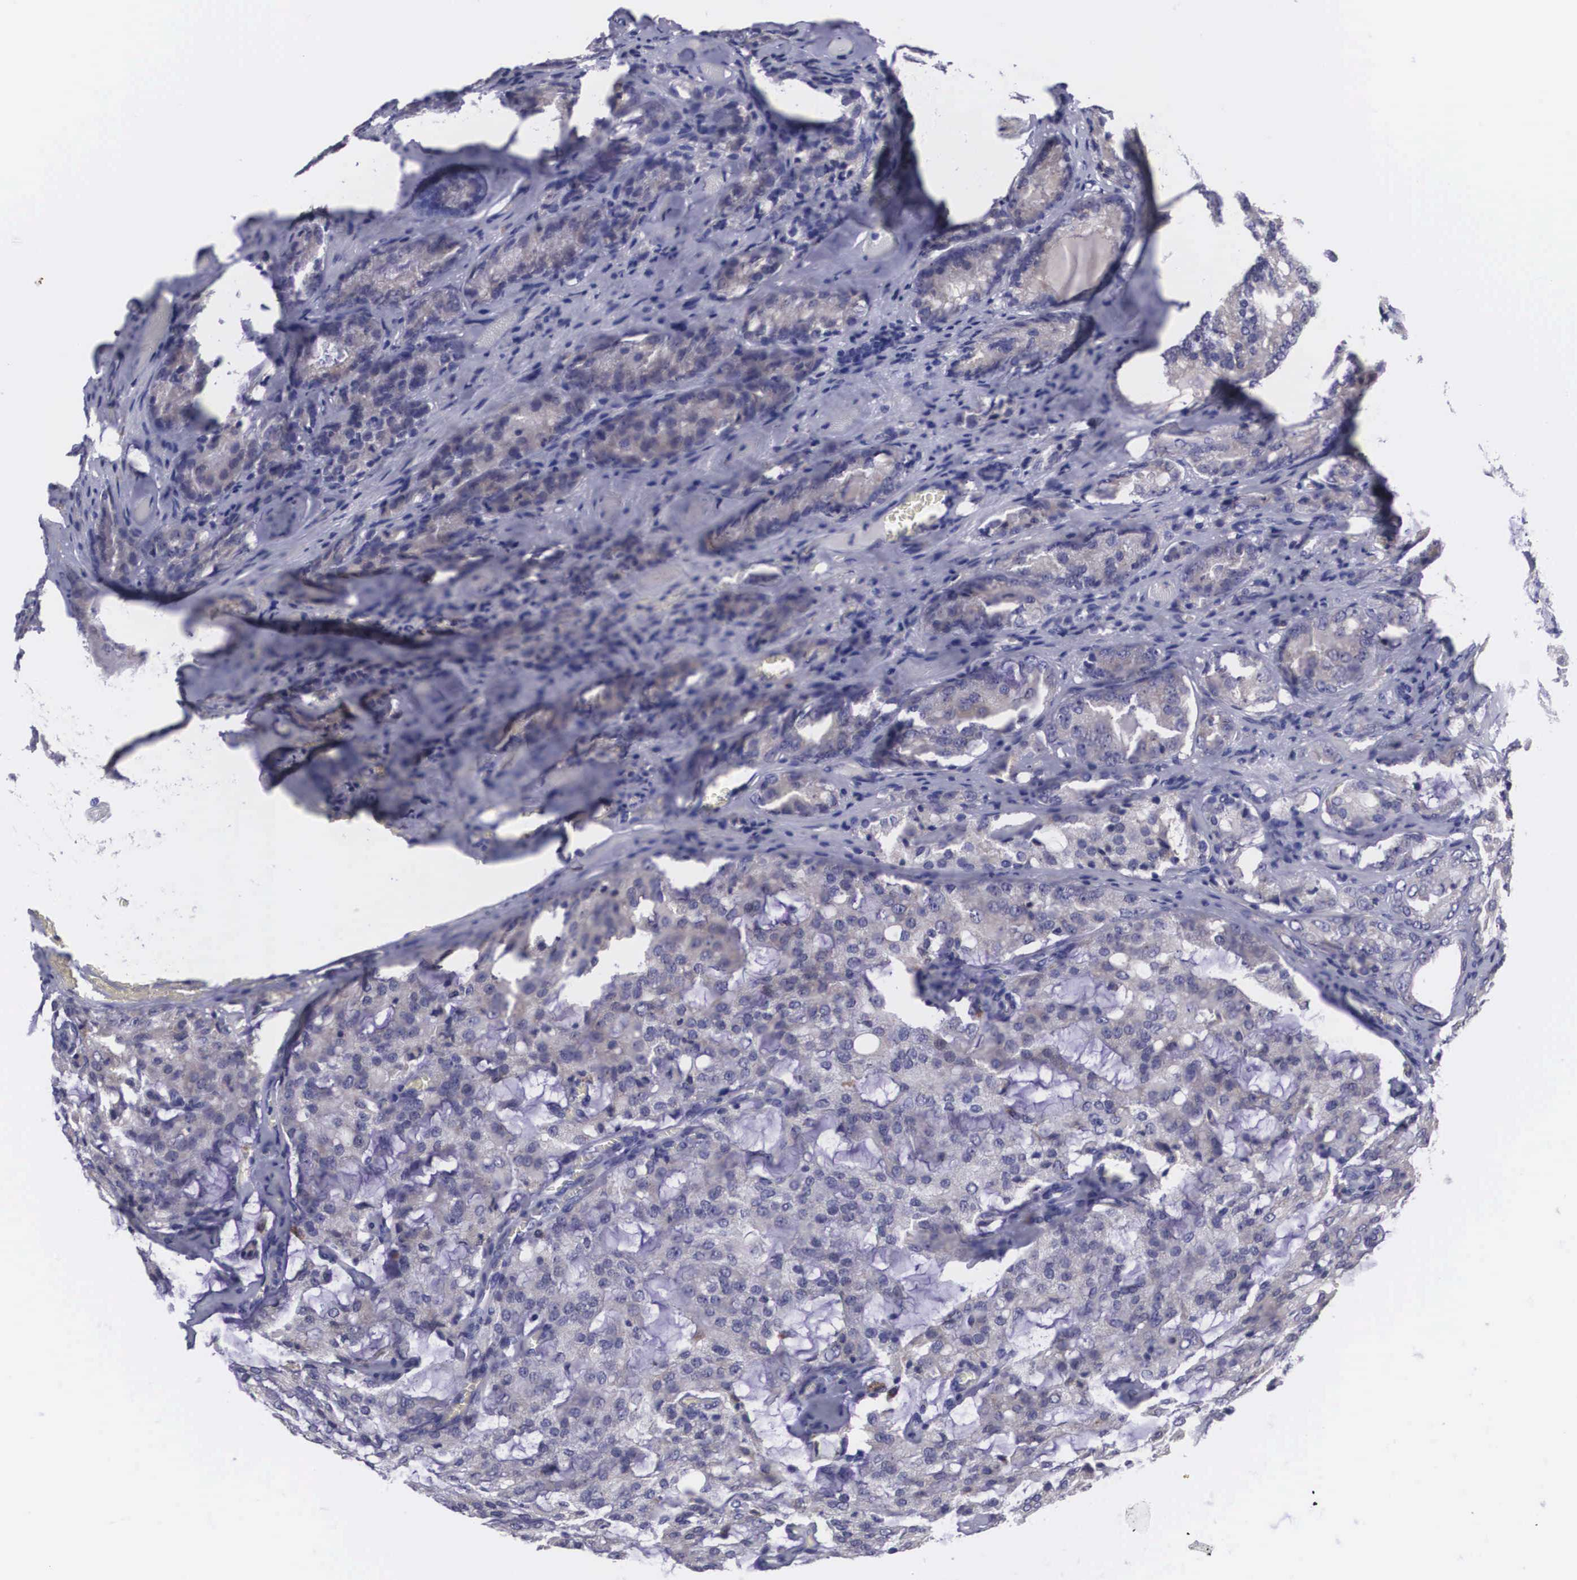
{"staining": {"intensity": "moderate", "quantity": "25%-75%", "location": "cytoplasmic/membranous"}, "tissue": "prostate cancer", "cell_type": "Tumor cells", "image_type": "cancer", "snomed": [{"axis": "morphology", "description": "Adenocarcinoma, Medium grade"}, {"axis": "topography", "description": "Prostate"}], "caption": "This photomicrograph exhibits immunohistochemistry (IHC) staining of human prostate adenocarcinoma (medium-grade), with medium moderate cytoplasmic/membranous positivity in approximately 25%-75% of tumor cells.", "gene": "CRELD2", "patient": {"sex": "male", "age": 60}}